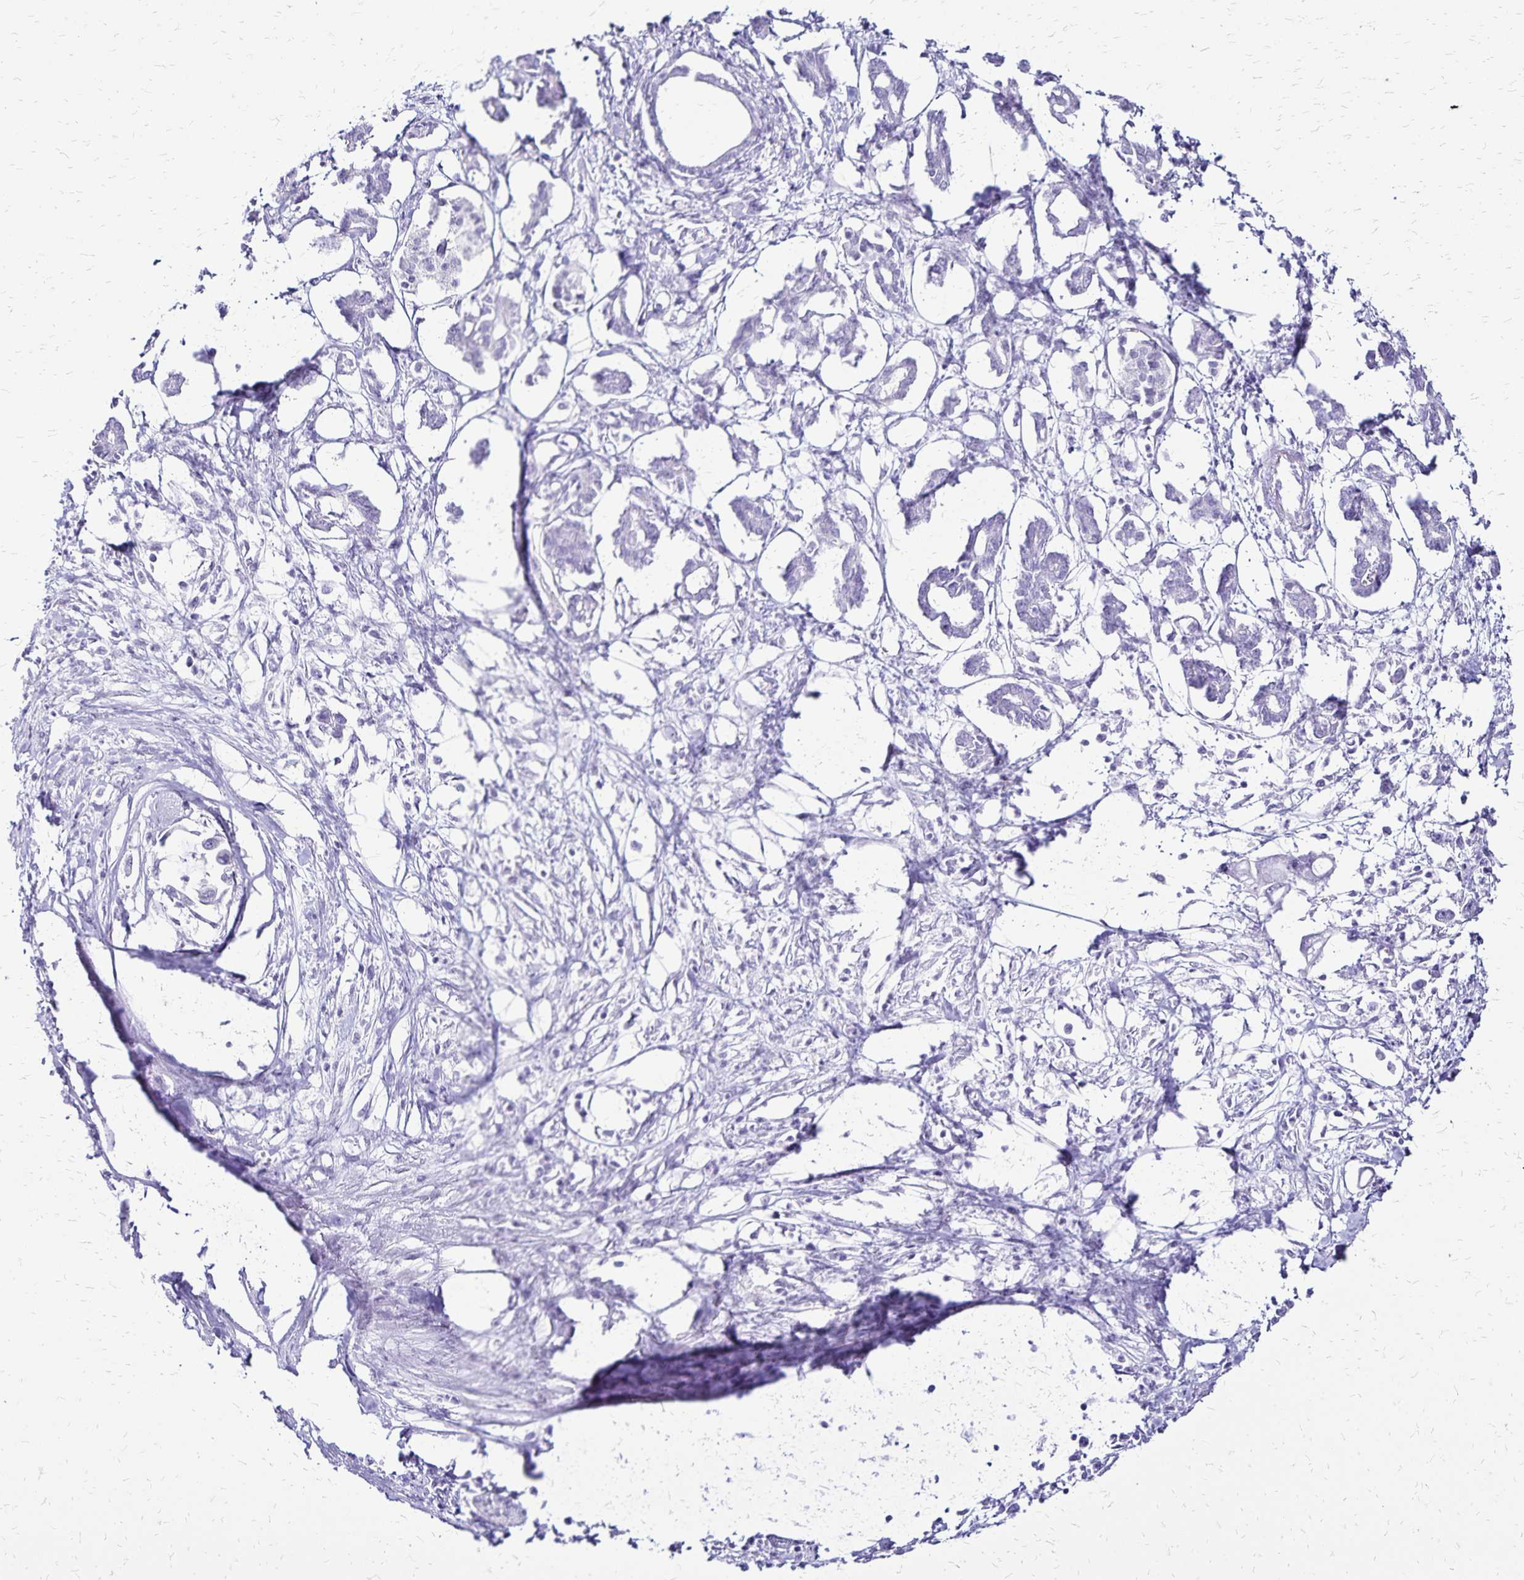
{"staining": {"intensity": "negative", "quantity": "none", "location": "none"}, "tissue": "pancreatic cancer", "cell_type": "Tumor cells", "image_type": "cancer", "snomed": [{"axis": "morphology", "description": "Adenocarcinoma, NOS"}, {"axis": "topography", "description": "Pancreas"}], "caption": "IHC of human pancreatic cancer (adenocarcinoma) displays no expression in tumor cells.", "gene": "LIN28B", "patient": {"sex": "male", "age": 61}}